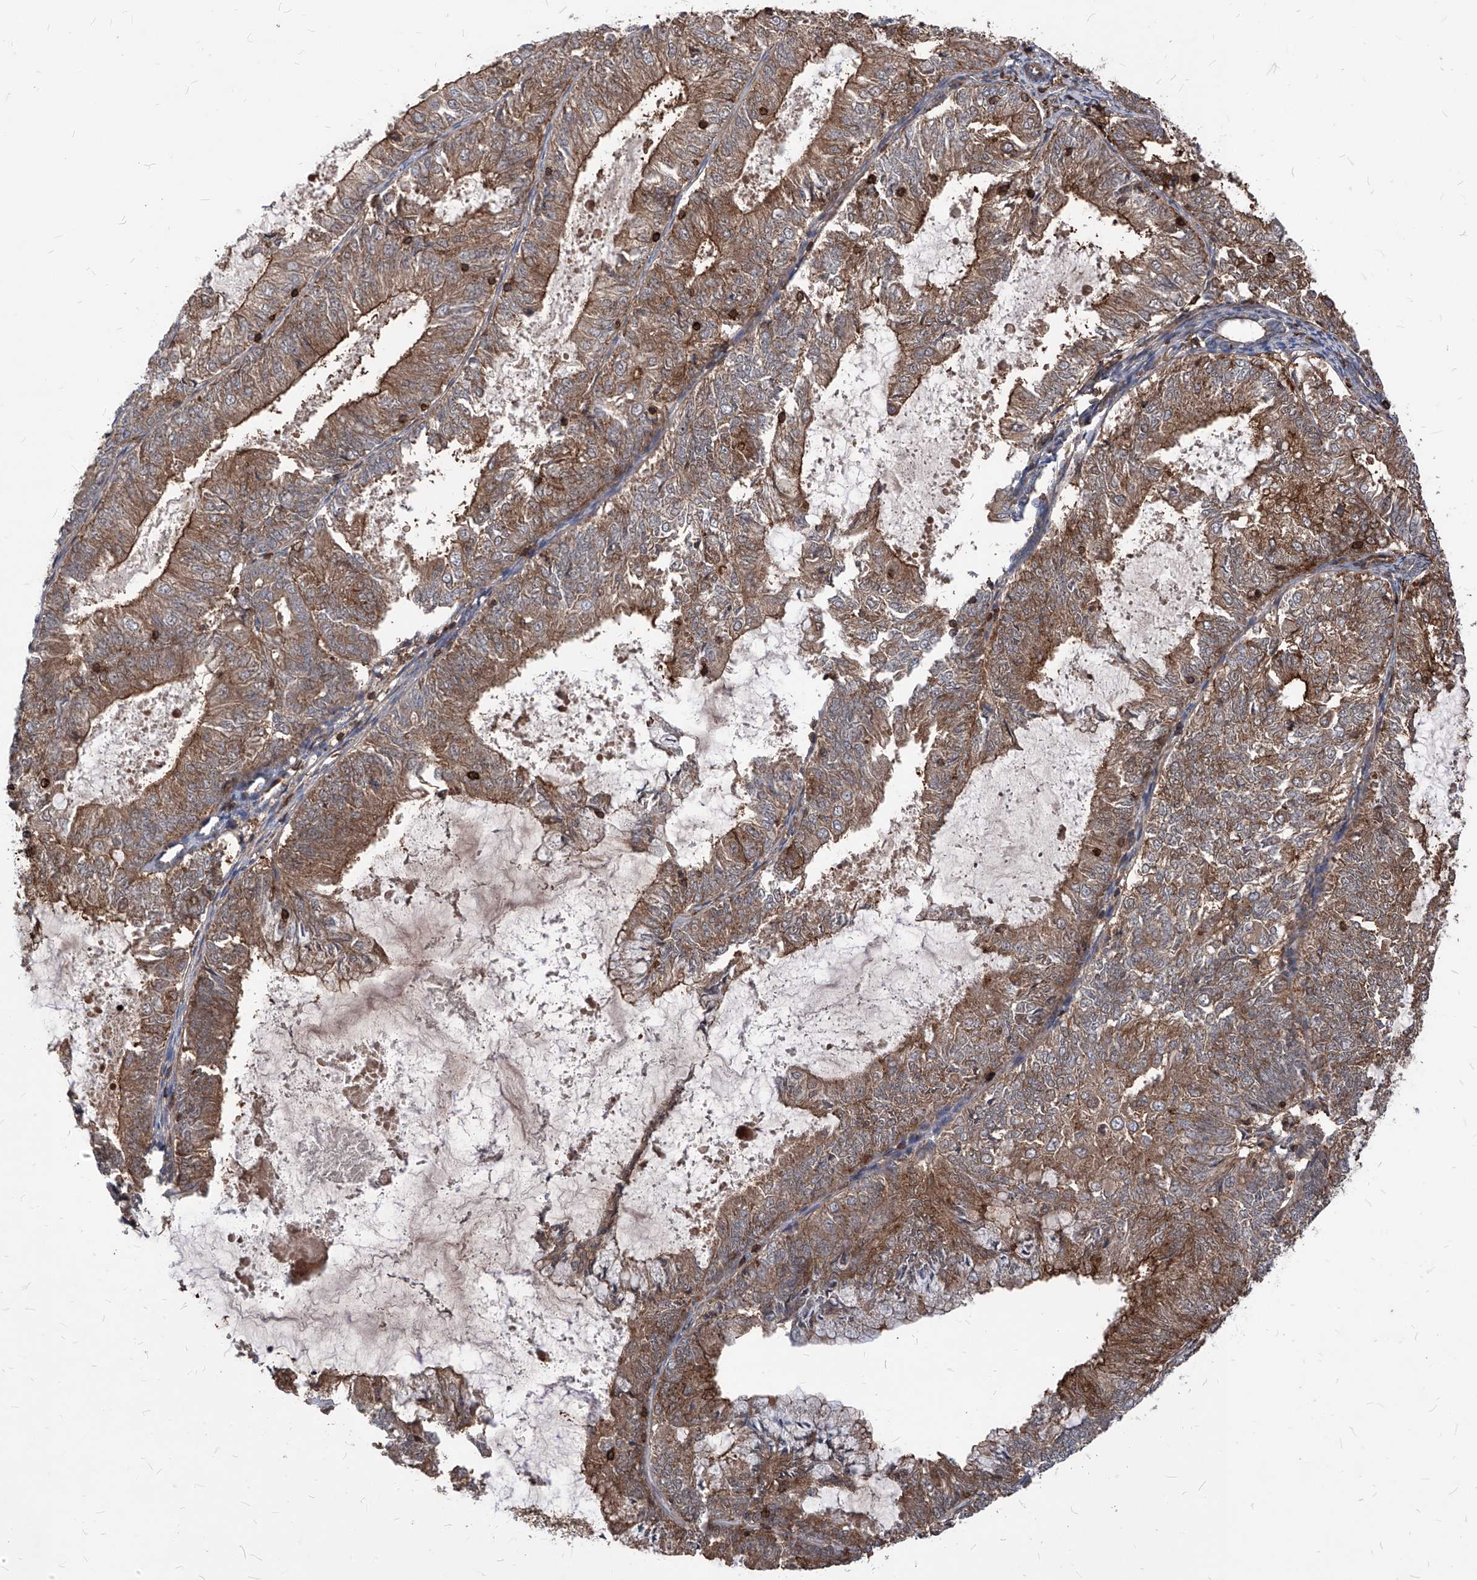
{"staining": {"intensity": "moderate", "quantity": "25%-75%", "location": "cytoplasmic/membranous"}, "tissue": "endometrial cancer", "cell_type": "Tumor cells", "image_type": "cancer", "snomed": [{"axis": "morphology", "description": "Adenocarcinoma, NOS"}, {"axis": "topography", "description": "Endometrium"}], "caption": "This is an image of IHC staining of adenocarcinoma (endometrial), which shows moderate expression in the cytoplasmic/membranous of tumor cells.", "gene": "ABRACL", "patient": {"sex": "female", "age": 57}}